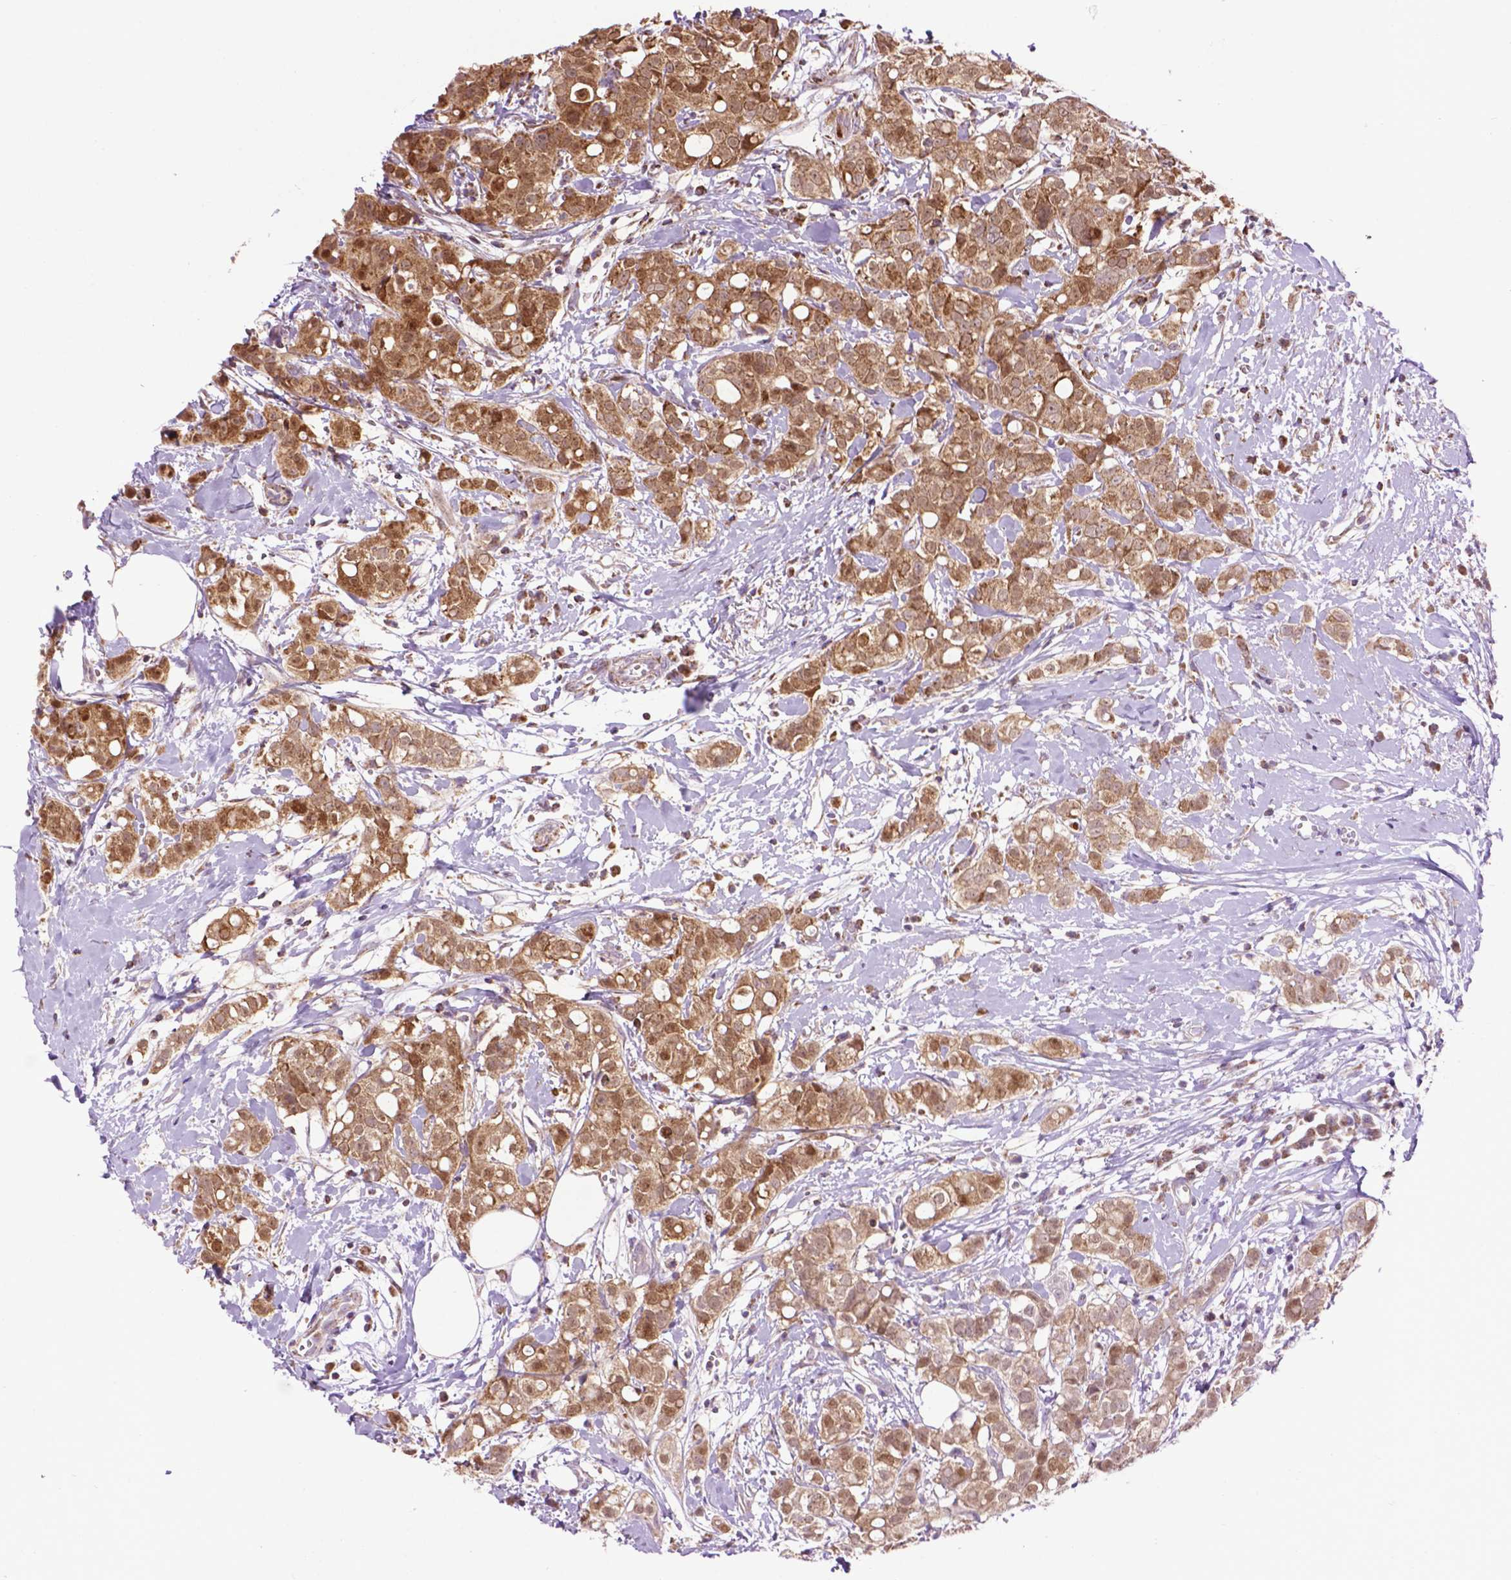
{"staining": {"intensity": "moderate", "quantity": ">75%", "location": "cytoplasmic/membranous"}, "tissue": "breast cancer", "cell_type": "Tumor cells", "image_type": "cancer", "snomed": [{"axis": "morphology", "description": "Duct carcinoma"}, {"axis": "topography", "description": "Breast"}], "caption": "Brown immunohistochemical staining in human intraductal carcinoma (breast) shows moderate cytoplasmic/membranous positivity in approximately >75% of tumor cells.", "gene": "PYCR3", "patient": {"sex": "female", "age": 40}}